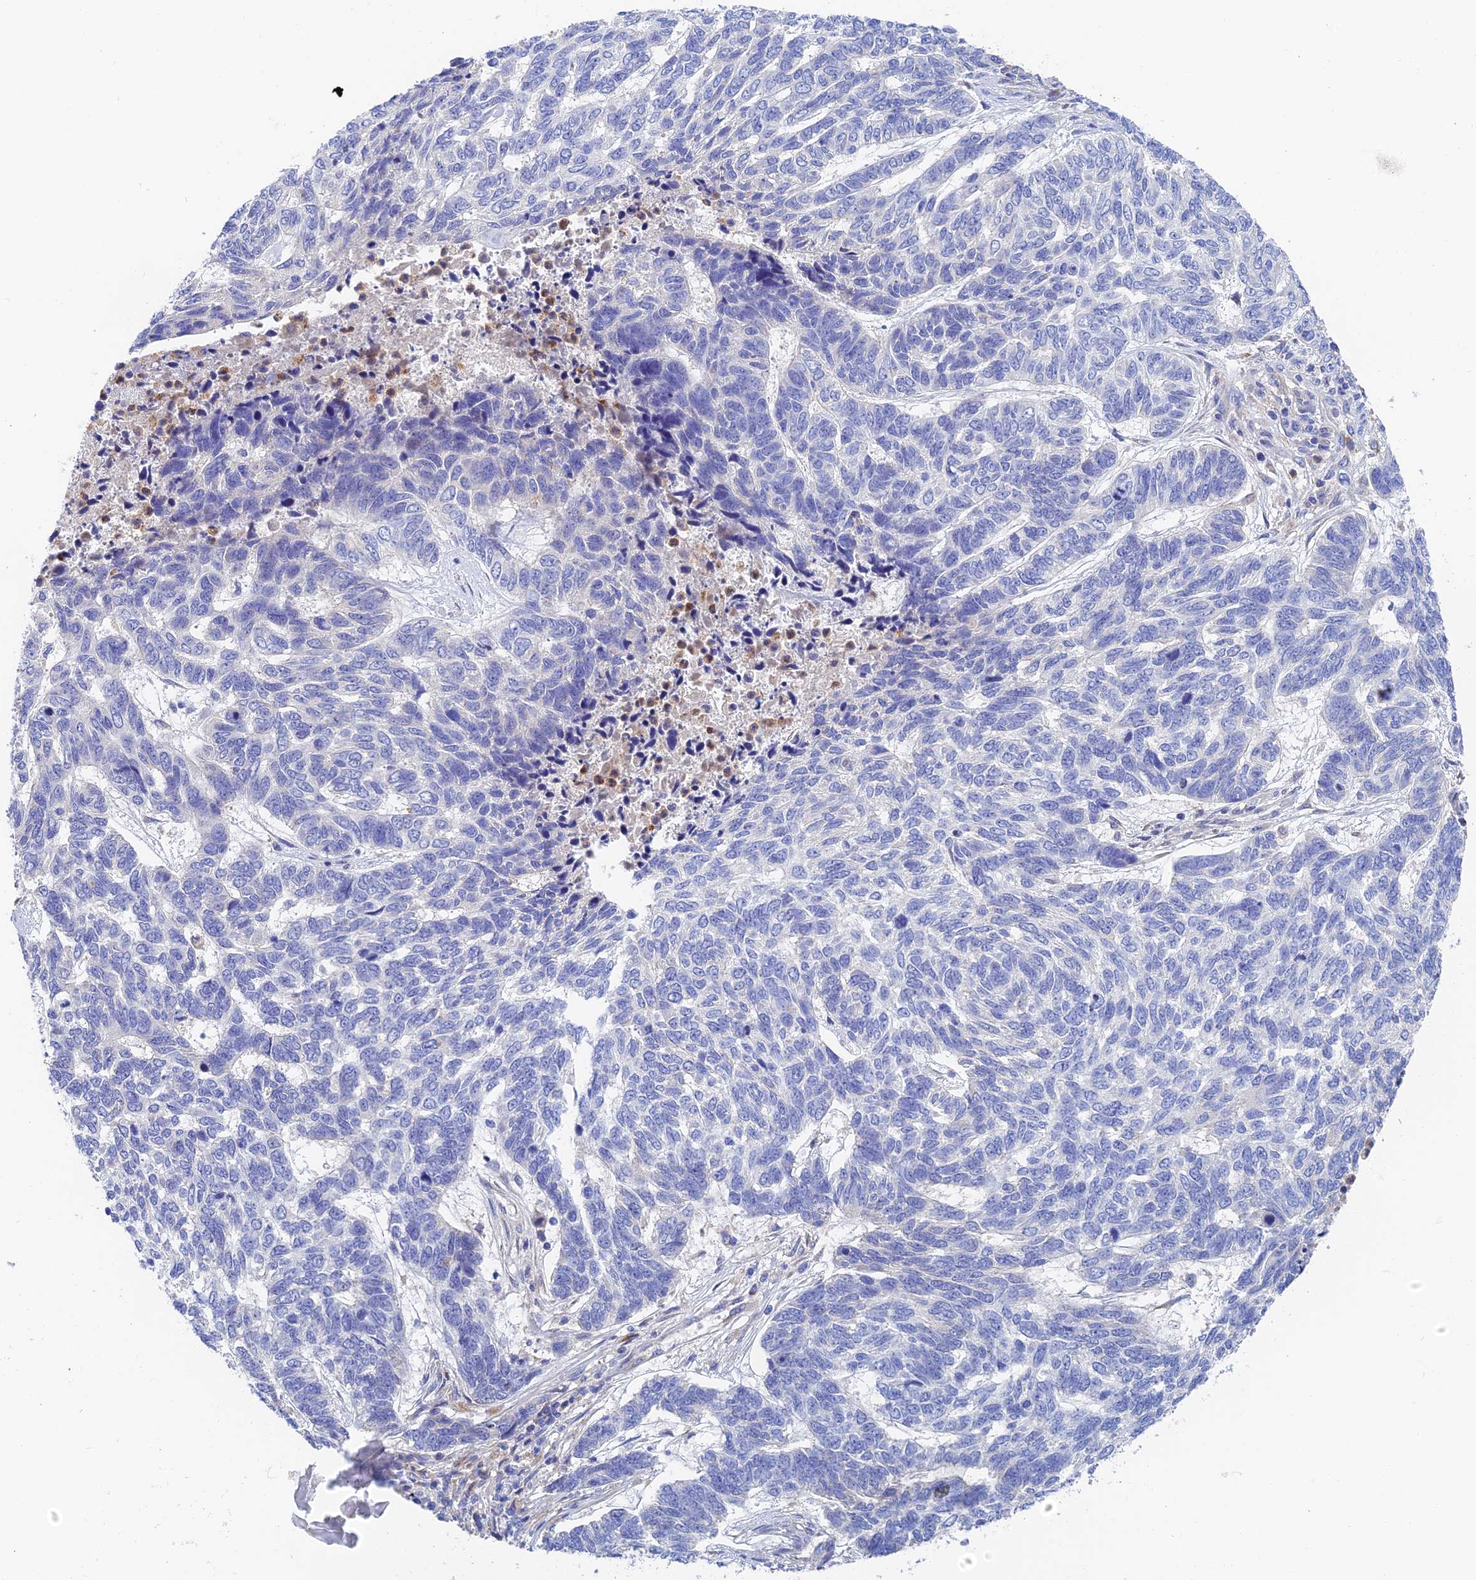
{"staining": {"intensity": "negative", "quantity": "none", "location": "none"}, "tissue": "skin cancer", "cell_type": "Tumor cells", "image_type": "cancer", "snomed": [{"axis": "morphology", "description": "Basal cell carcinoma"}, {"axis": "topography", "description": "Skin"}], "caption": "An immunohistochemistry (IHC) histopathology image of skin cancer is shown. There is no staining in tumor cells of skin cancer.", "gene": "RPGRIP1L", "patient": {"sex": "female", "age": 65}}